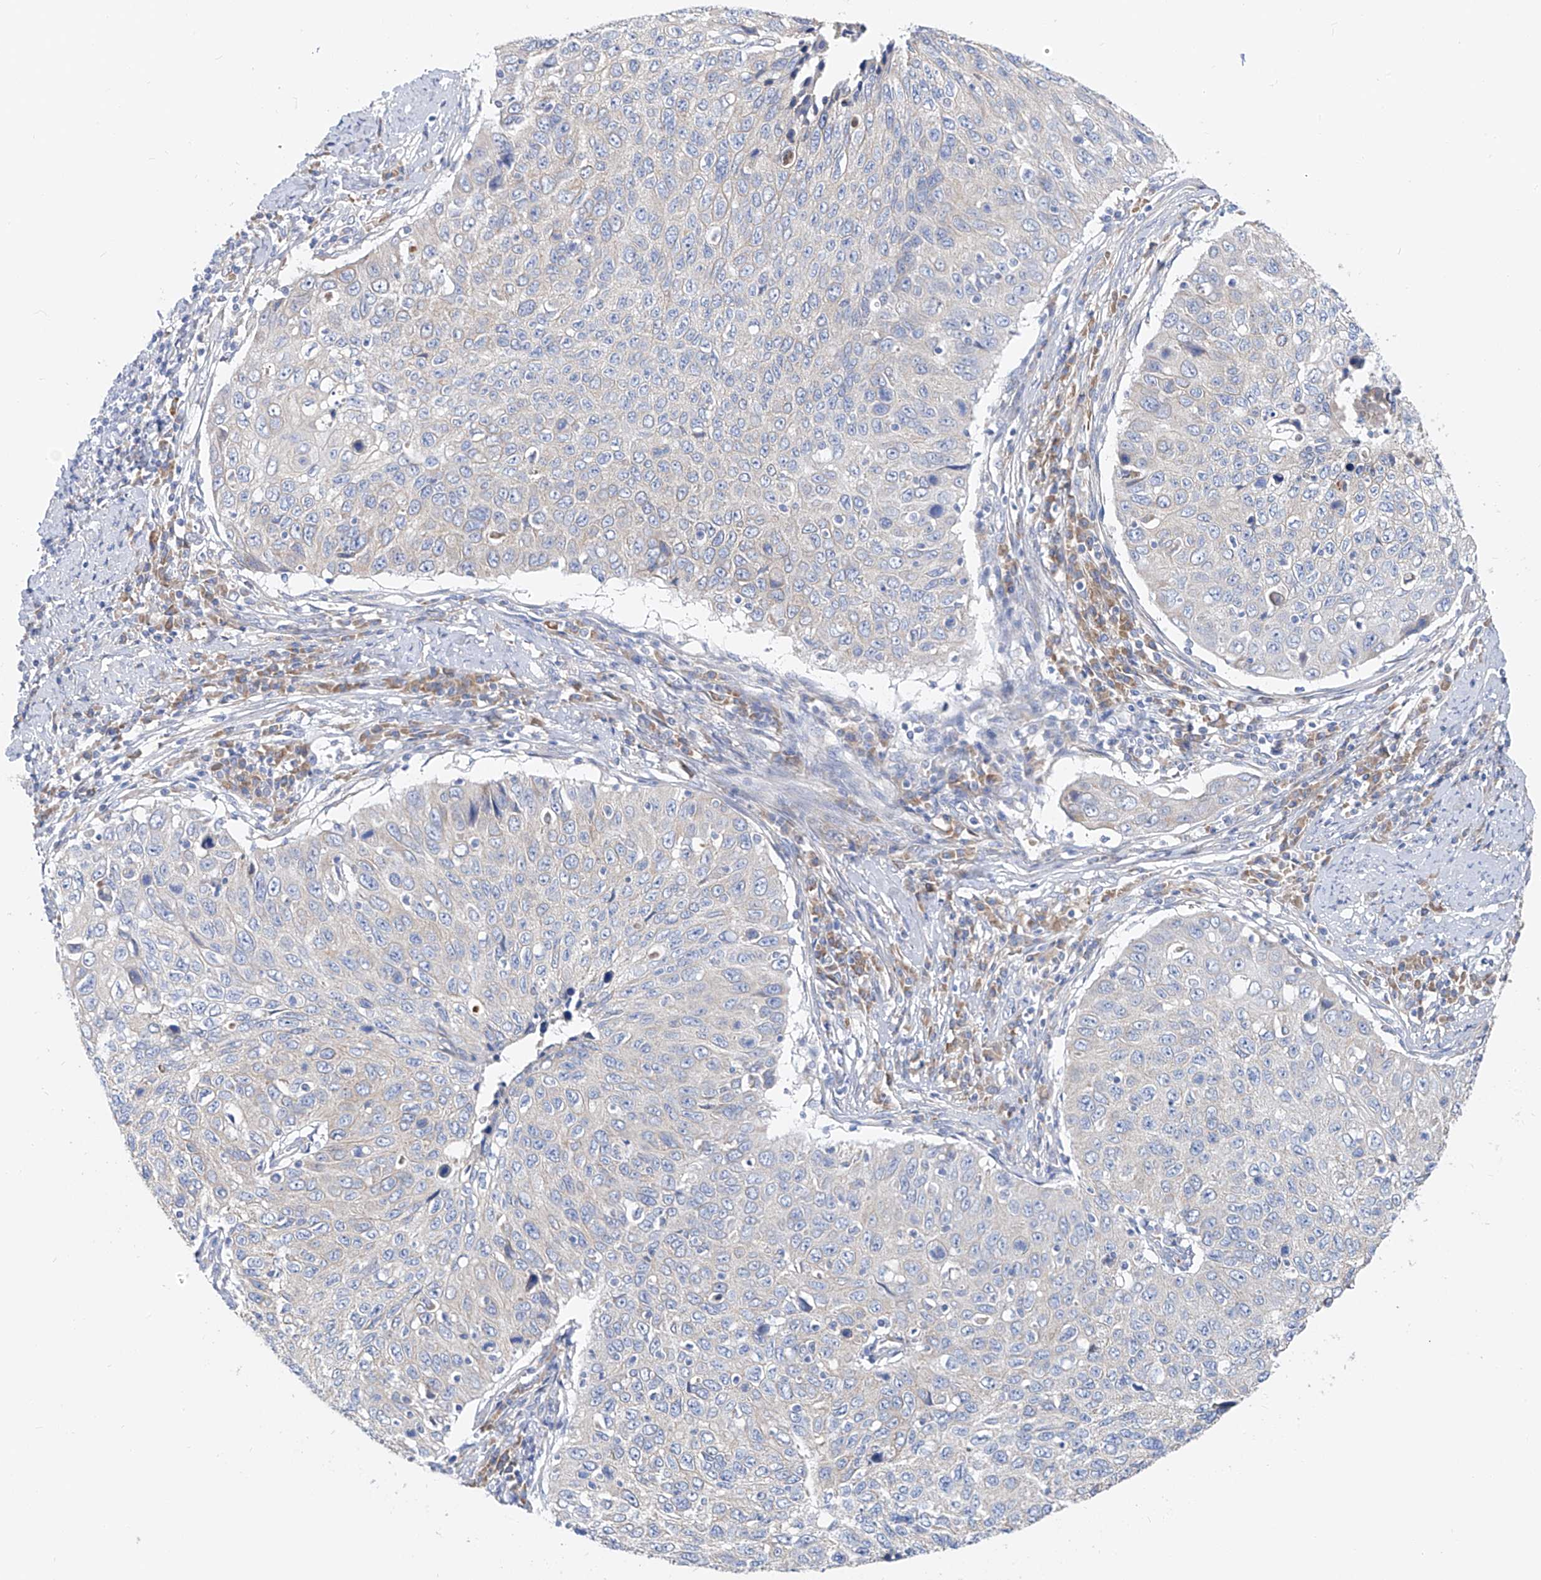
{"staining": {"intensity": "negative", "quantity": "none", "location": "none"}, "tissue": "cervical cancer", "cell_type": "Tumor cells", "image_type": "cancer", "snomed": [{"axis": "morphology", "description": "Squamous cell carcinoma, NOS"}, {"axis": "topography", "description": "Cervix"}], "caption": "DAB immunohistochemical staining of human squamous cell carcinoma (cervical) reveals no significant positivity in tumor cells.", "gene": "UFL1", "patient": {"sex": "female", "age": 53}}